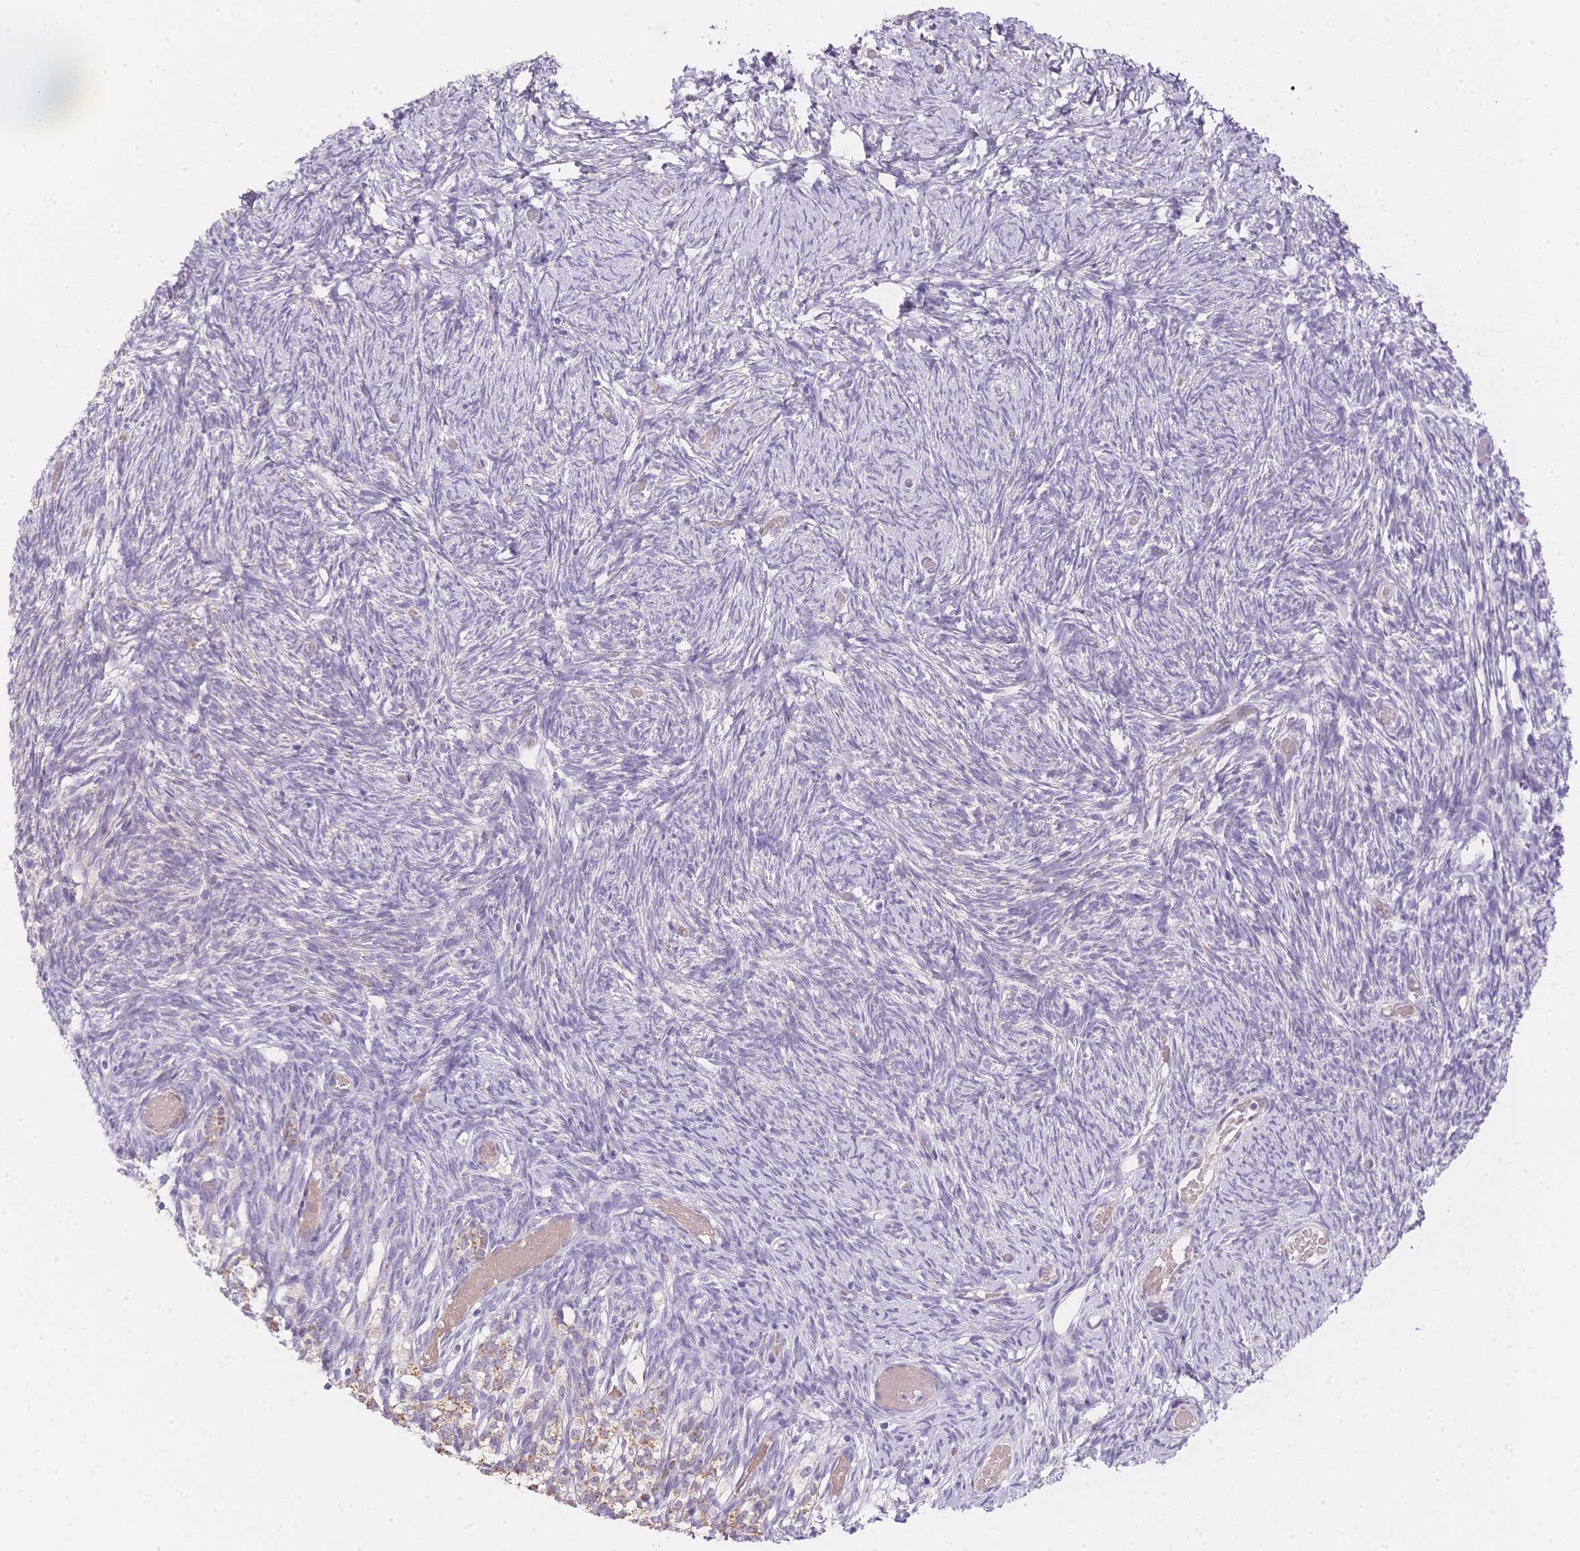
{"staining": {"intensity": "negative", "quantity": "none", "location": "none"}, "tissue": "ovary", "cell_type": "Follicle cells", "image_type": "normal", "snomed": [{"axis": "morphology", "description": "Normal tissue, NOS"}, {"axis": "topography", "description": "Ovary"}], "caption": "The image shows no significant expression in follicle cells of ovary.", "gene": "SMYD1", "patient": {"sex": "female", "age": 39}}